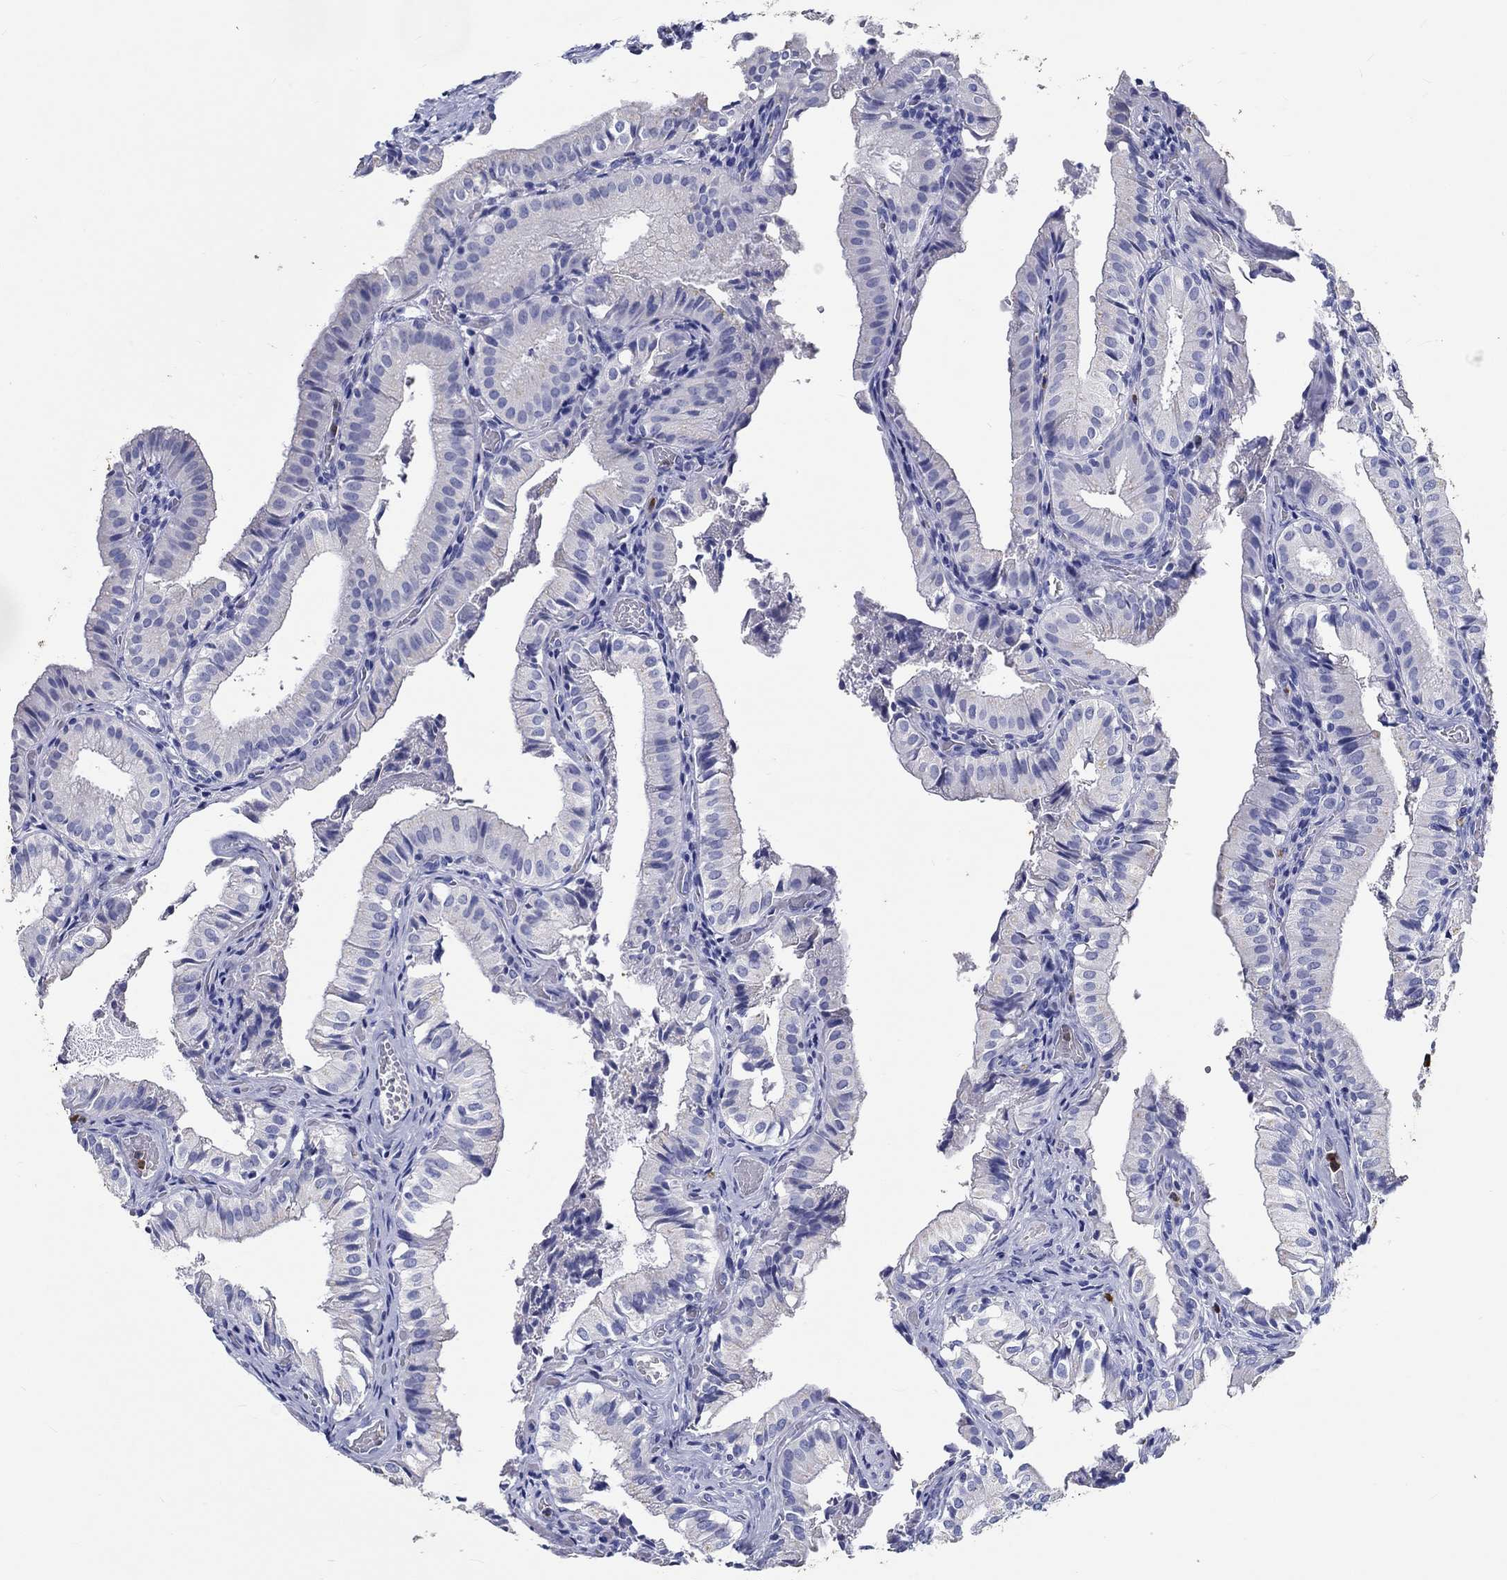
{"staining": {"intensity": "negative", "quantity": "none", "location": "none"}, "tissue": "gallbladder", "cell_type": "Glandular cells", "image_type": "normal", "snomed": [{"axis": "morphology", "description": "Normal tissue, NOS"}, {"axis": "topography", "description": "Gallbladder"}], "caption": "The micrograph reveals no significant expression in glandular cells of gallbladder.", "gene": "EPX", "patient": {"sex": "female", "age": 47}}